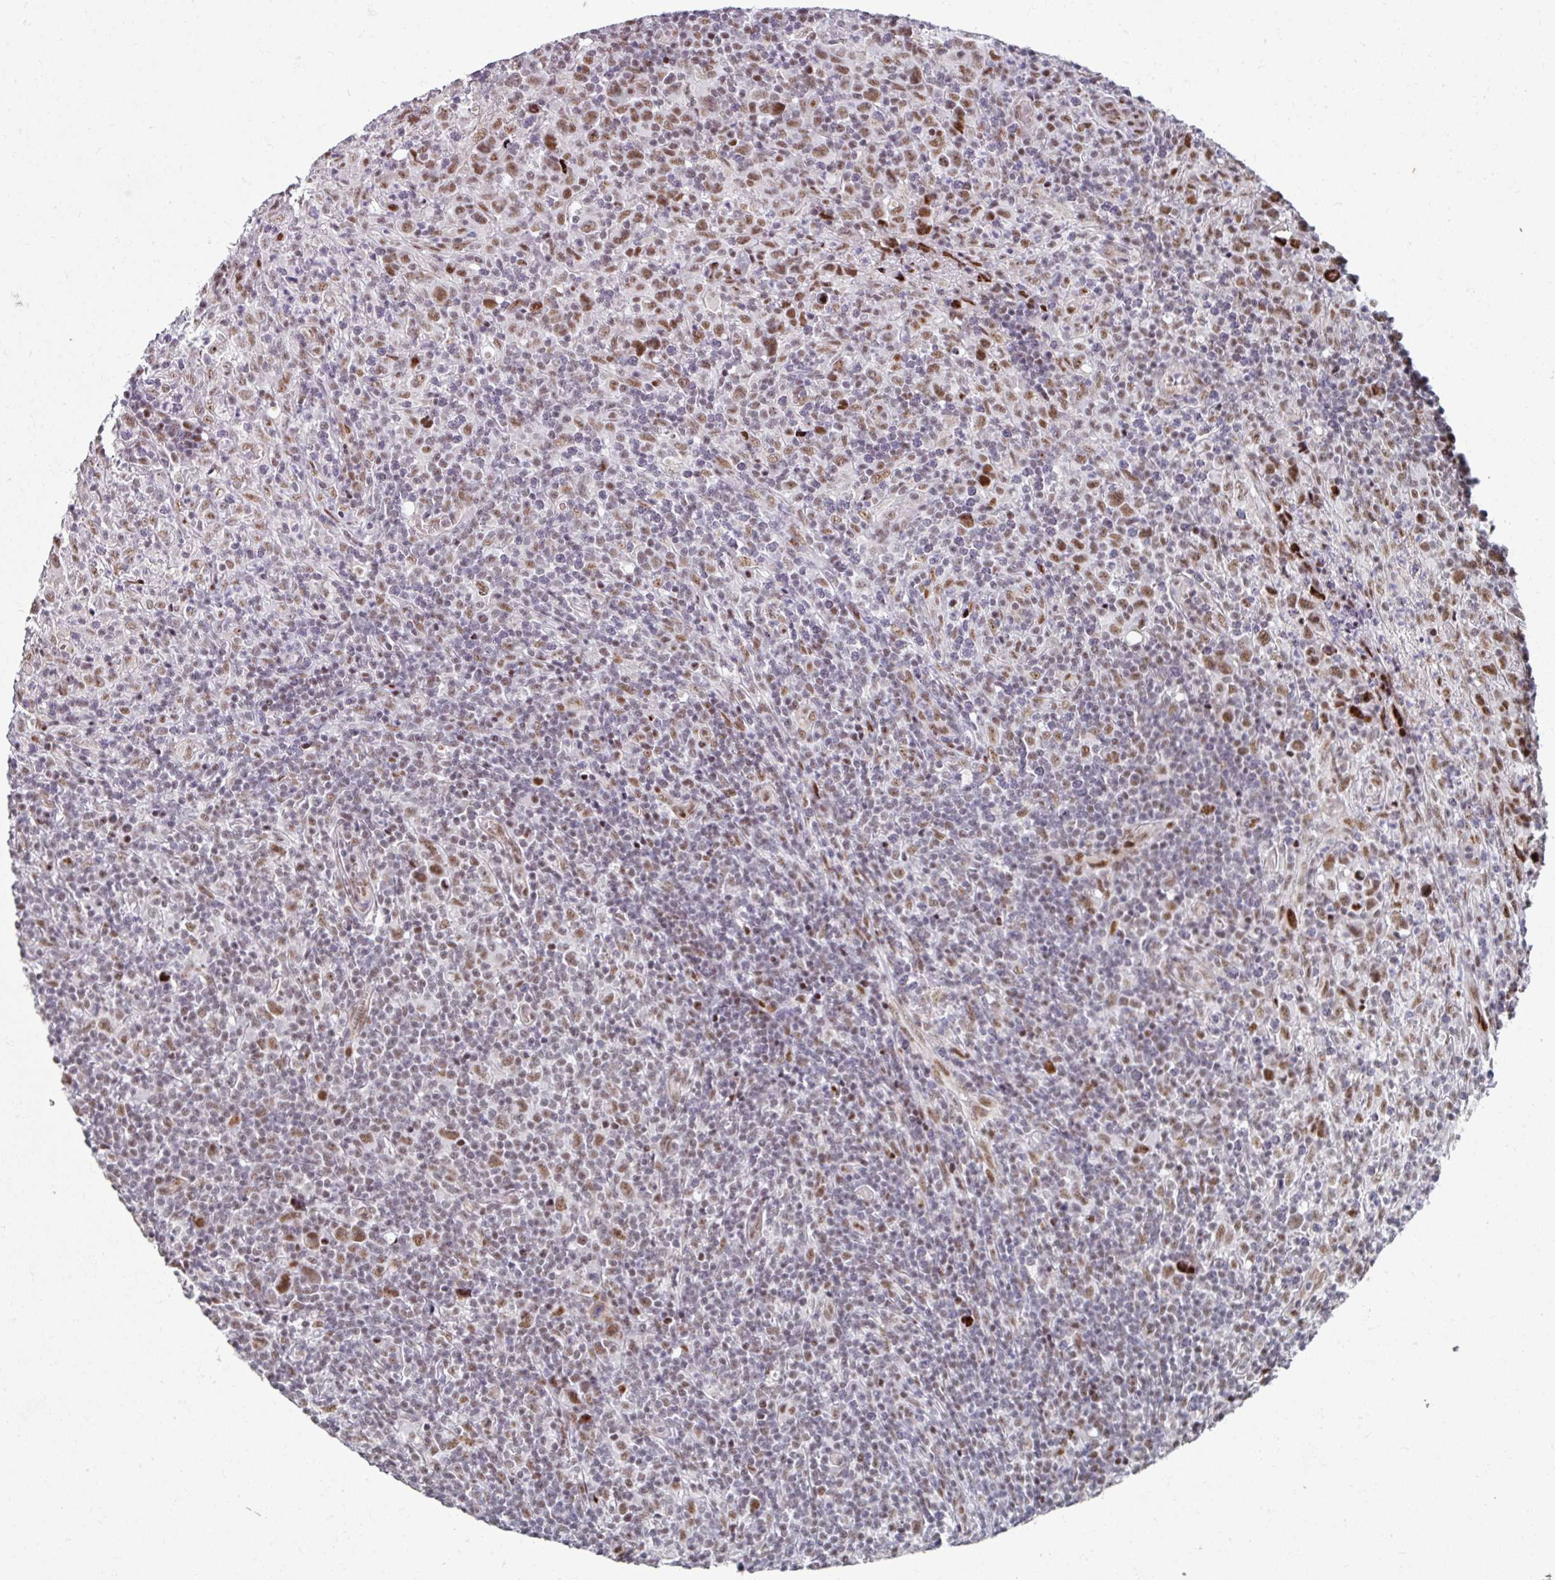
{"staining": {"intensity": "moderate", "quantity": ">75%", "location": "nuclear"}, "tissue": "lymphoma", "cell_type": "Tumor cells", "image_type": "cancer", "snomed": [{"axis": "morphology", "description": "Hodgkin's disease, NOS"}, {"axis": "topography", "description": "Lymph node"}], "caption": "An IHC histopathology image of neoplastic tissue is shown. Protein staining in brown labels moderate nuclear positivity in Hodgkin's disease within tumor cells.", "gene": "SF3B5", "patient": {"sex": "female", "age": 18}}